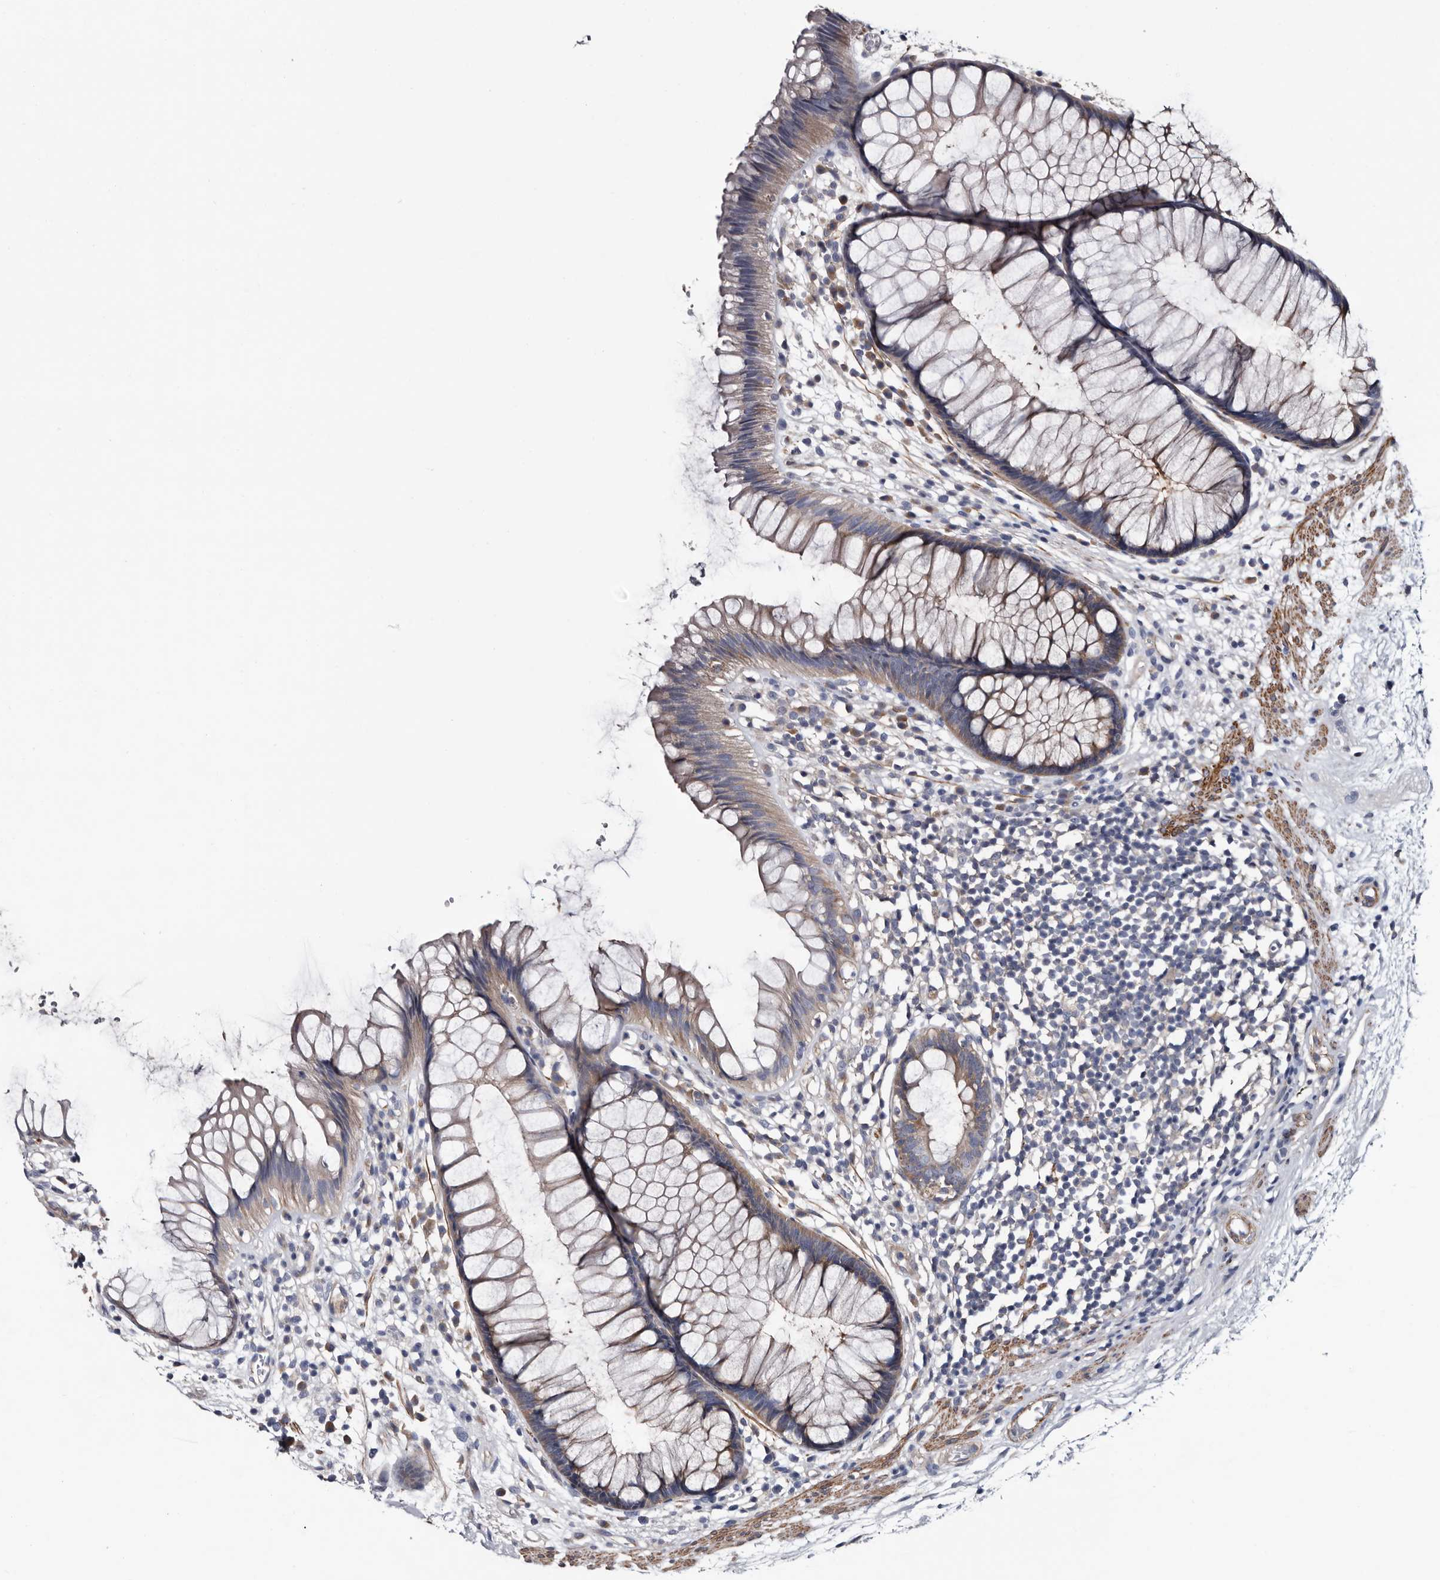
{"staining": {"intensity": "weak", "quantity": "25%-75%", "location": "cytoplasmic/membranous"}, "tissue": "rectum", "cell_type": "Glandular cells", "image_type": "normal", "snomed": [{"axis": "morphology", "description": "Normal tissue, NOS"}, {"axis": "topography", "description": "Rectum"}], "caption": "A low amount of weak cytoplasmic/membranous staining is identified in about 25%-75% of glandular cells in normal rectum. Immunohistochemistry (ihc) stains the protein in brown and the nuclei are stained blue.", "gene": "IARS1", "patient": {"sex": "male", "age": 51}}